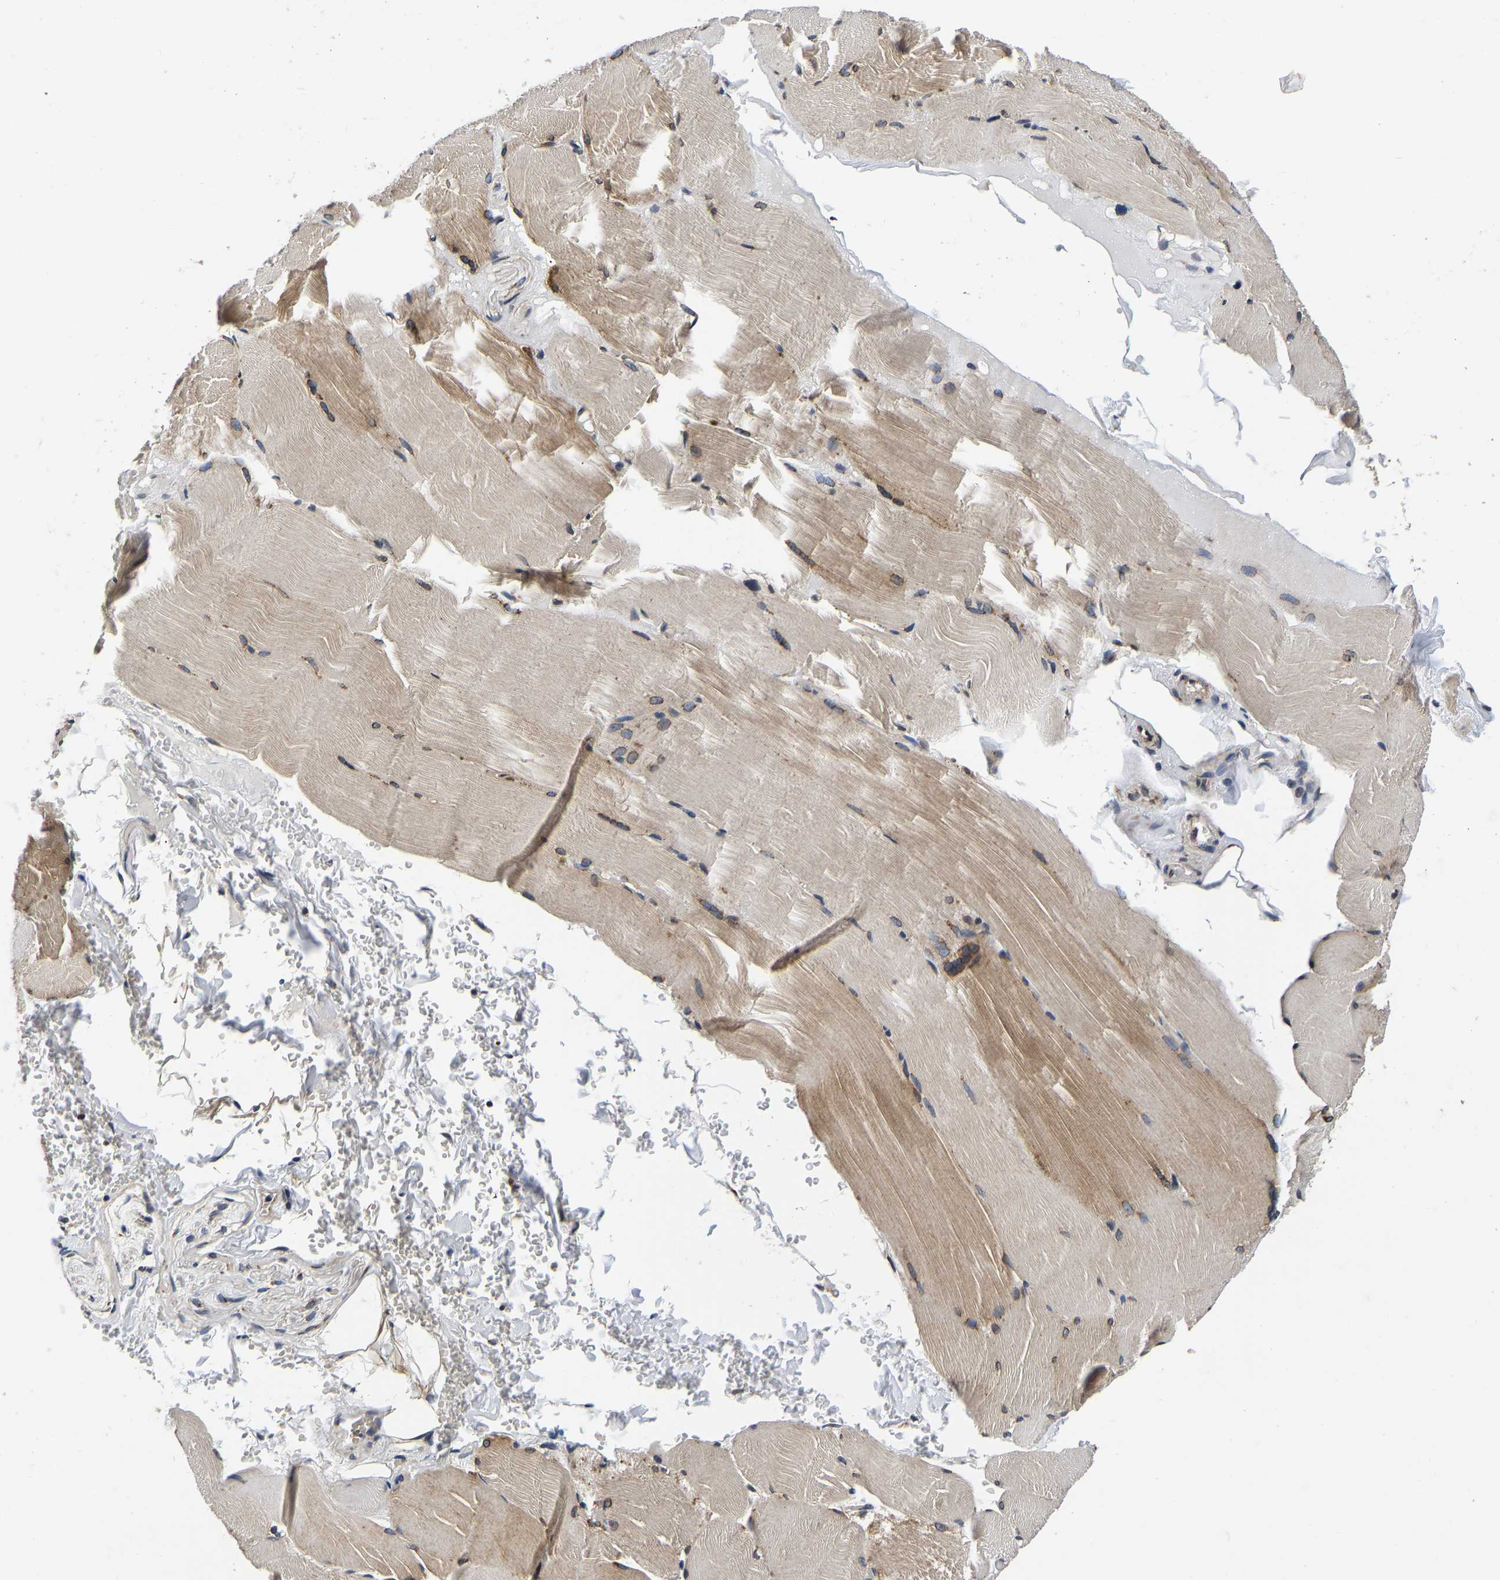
{"staining": {"intensity": "moderate", "quantity": "25%-75%", "location": "cytoplasmic/membranous"}, "tissue": "skeletal muscle", "cell_type": "Myocytes", "image_type": "normal", "snomed": [{"axis": "morphology", "description": "Normal tissue, NOS"}, {"axis": "topography", "description": "Skin"}, {"axis": "topography", "description": "Skeletal muscle"}], "caption": "Immunohistochemical staining of normal skeletal muscle shows medium levels of moderate cytoplasmic/membranous expression in approximately 25%-75% of myocytes. The staining was performed using DAB (3,3'-diaminobenzidine), with brown indicating positive protein expression. Nuclei are stained blue with hematoxylin.", "gene": "RABAC1", "patient": {"sex": "male", "age": 83}}